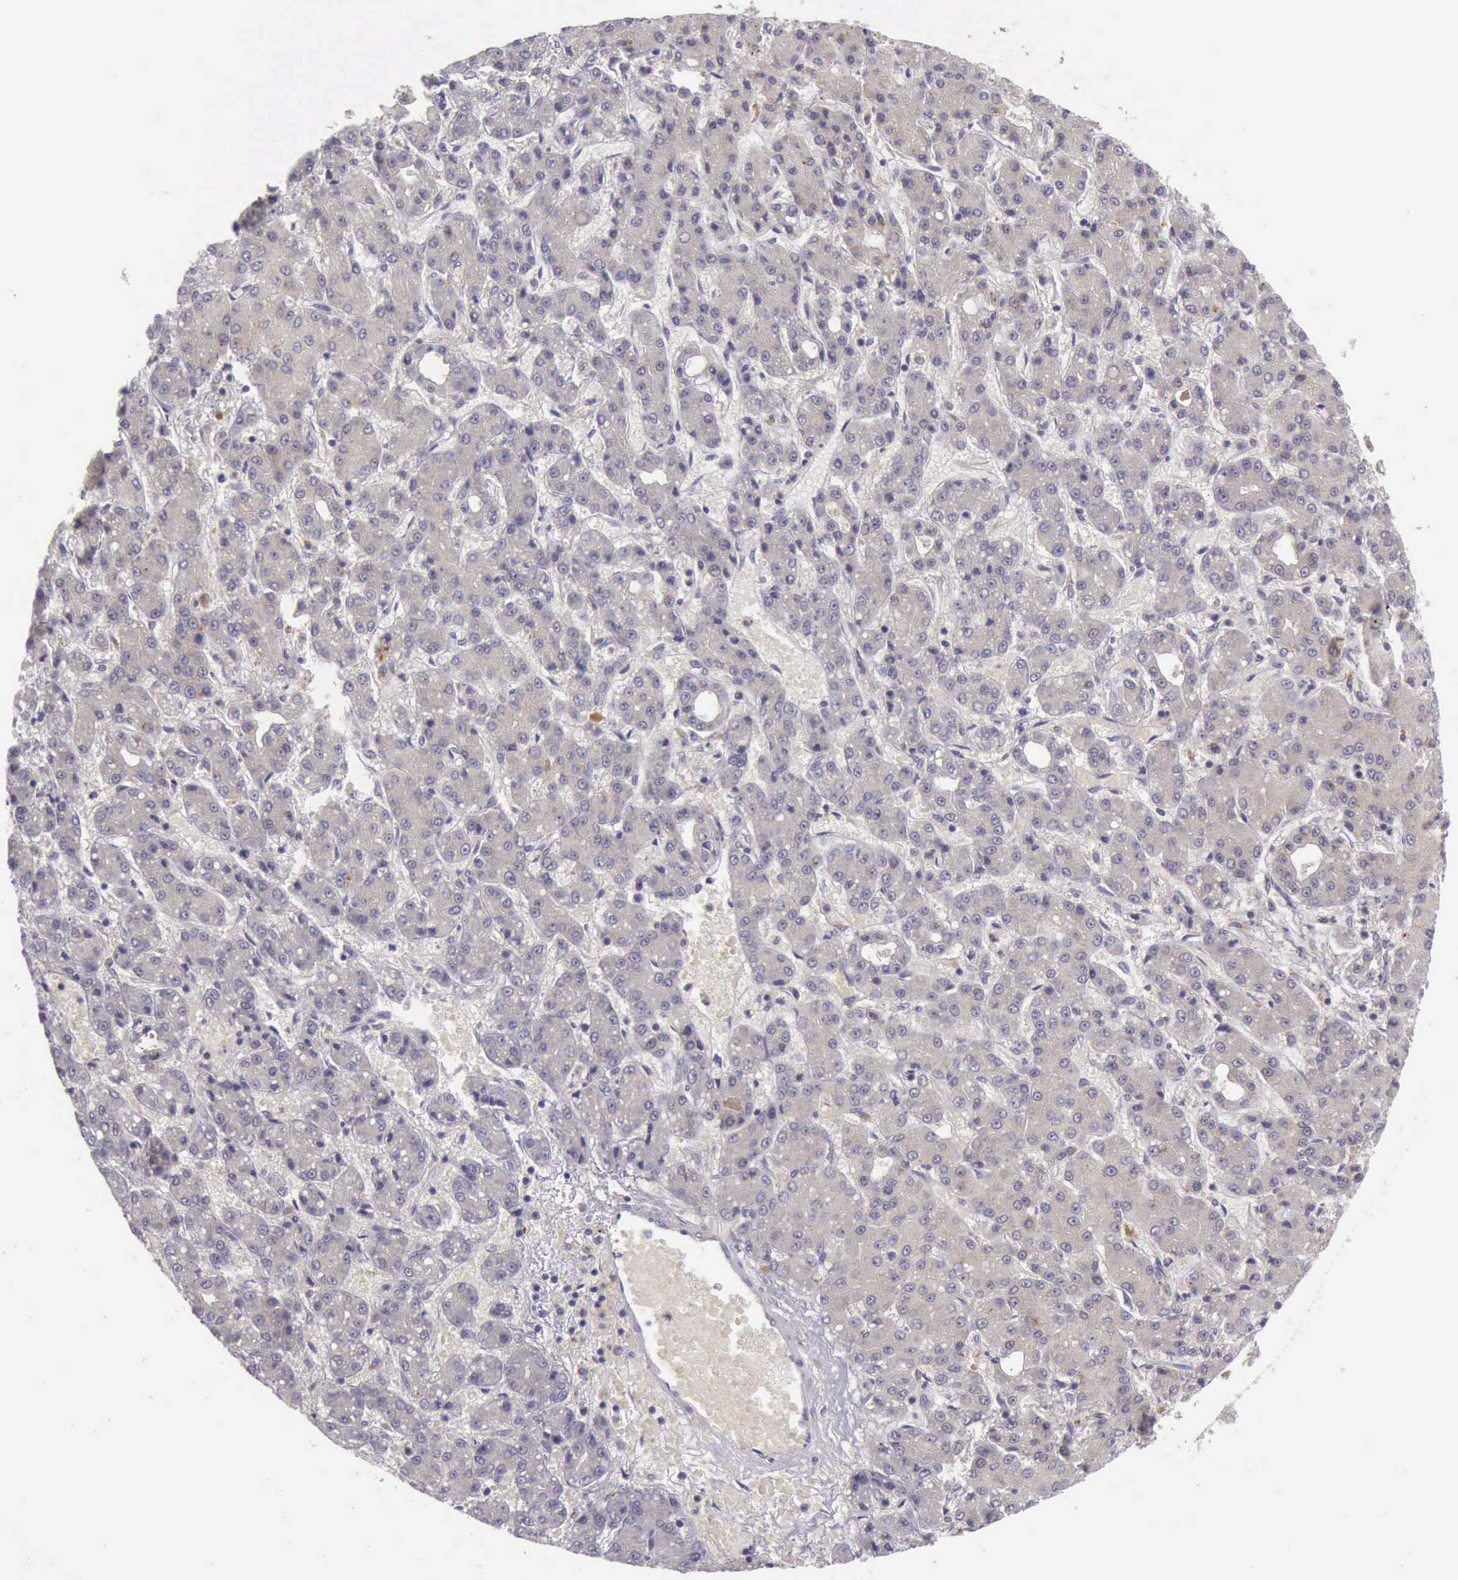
{"staining": {"intensity": "weak", "quantity": ">75%", "location": "cytoplasmic/membranous"}, "tissue": "liver cancer", "cell_type": "Tumor cells", "image_type": "cancer", "snomed": [{"axis": "morphology", "description": "Carcinoma, Hepatocellular, NOS"}, {"axis": "topography", "description": "Liver"}], "caption": "A brown stain labels weak cytoplasmic/membranous positivity of a protein in human hepatocellular carcinoma (liver) tumor cells.", "gene": "ARNT2", "patient": {"sex": "male", "age": 69}}